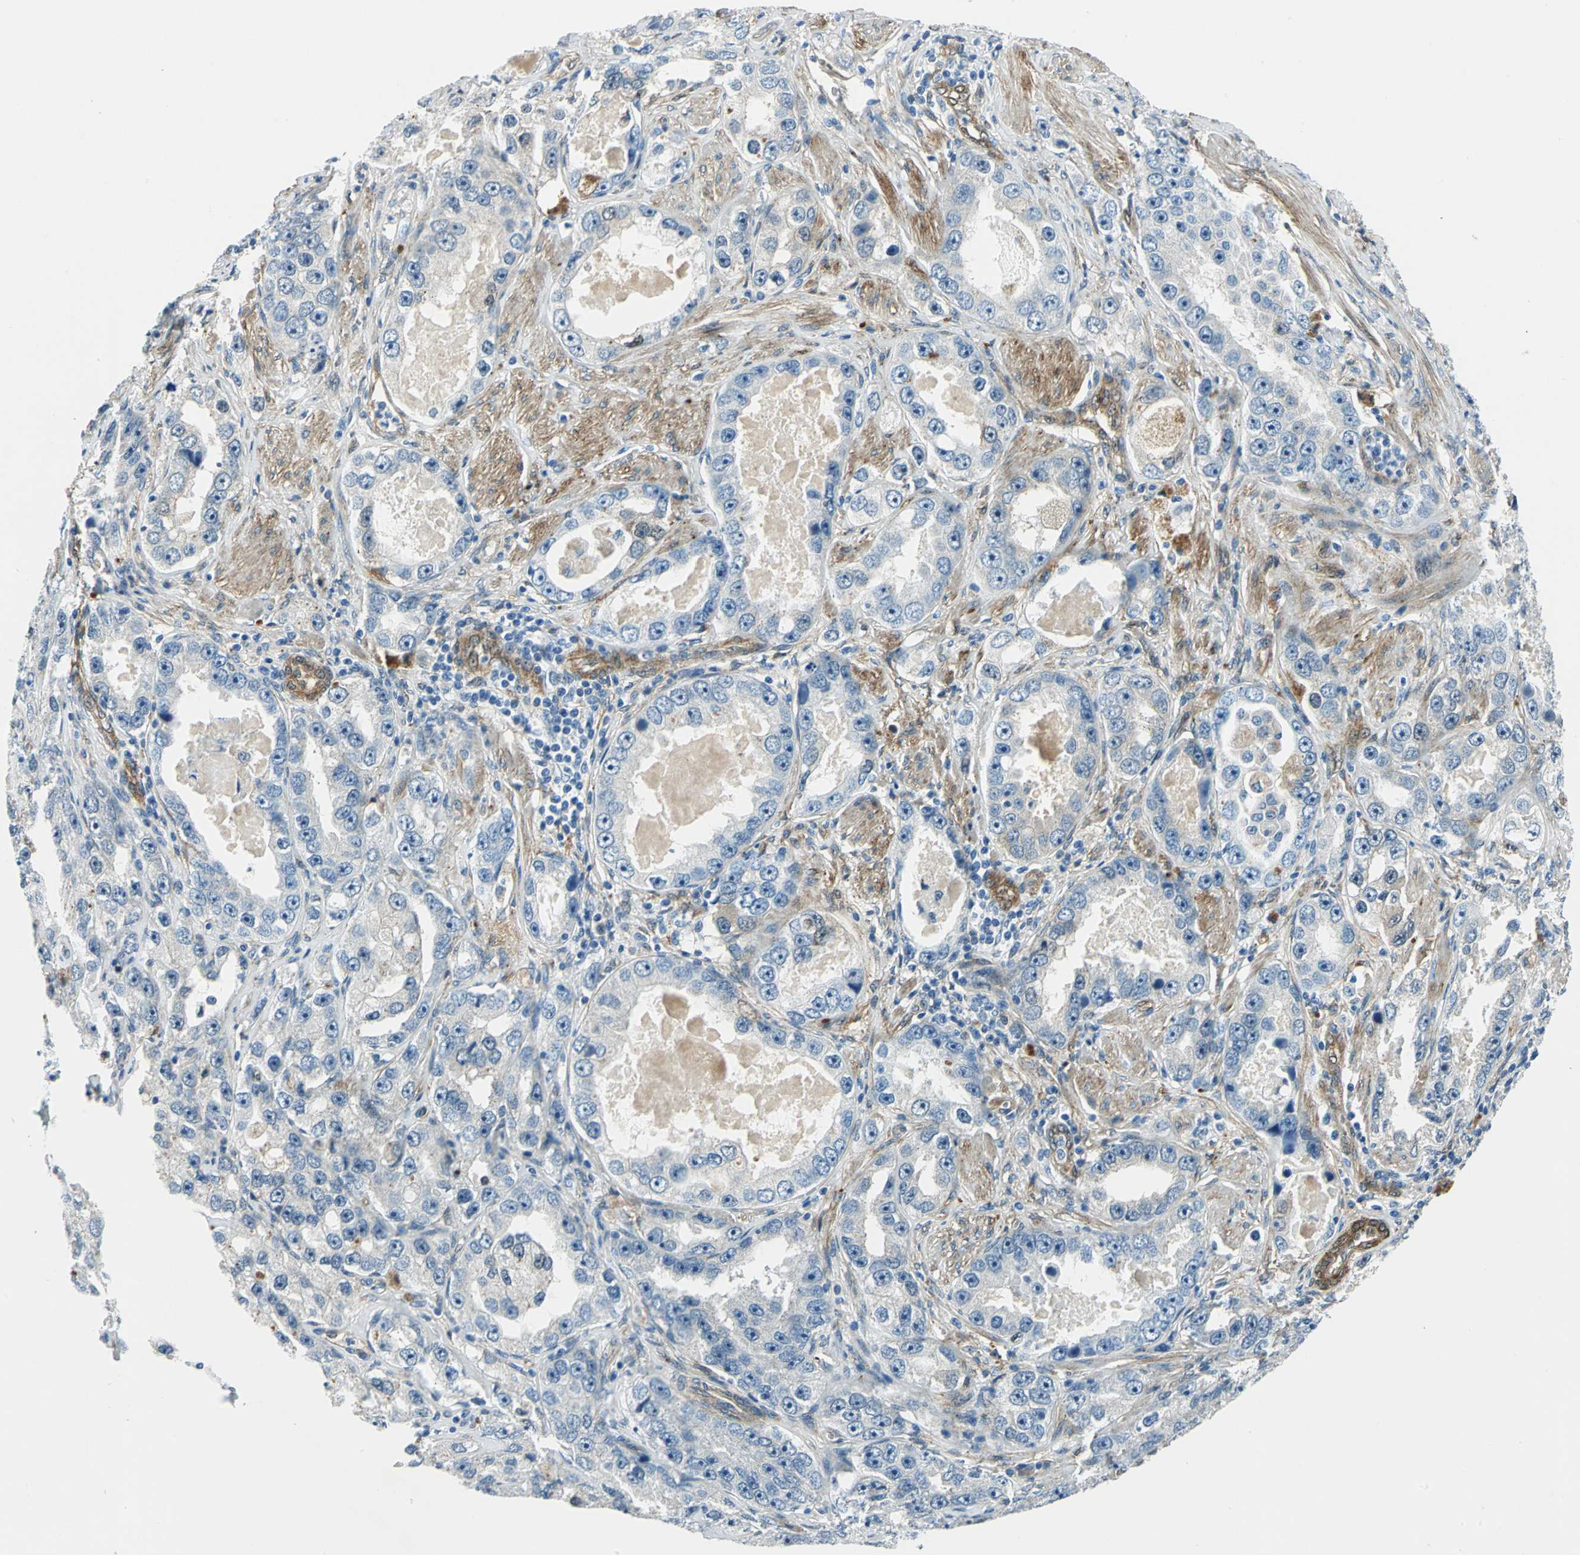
{"staining": {"intensity": "negative", "quantity": "none", "location": "none"}, "tissue": "prostate cancer", "cell_type": "Tumor cells", "image_type": "cancer", "snomed": [{"axis": "morphology", "description": "Adenocarcinoma, High grade"}, {"axis": "topography", "description": "Prostate"}], "caption": "DAB immunohistochemical staining of human prostate cancer exhibits no significant positivity in tumor cells.", "gene": "HSPB1", "patient": {"sex": "male", "age": 63}}